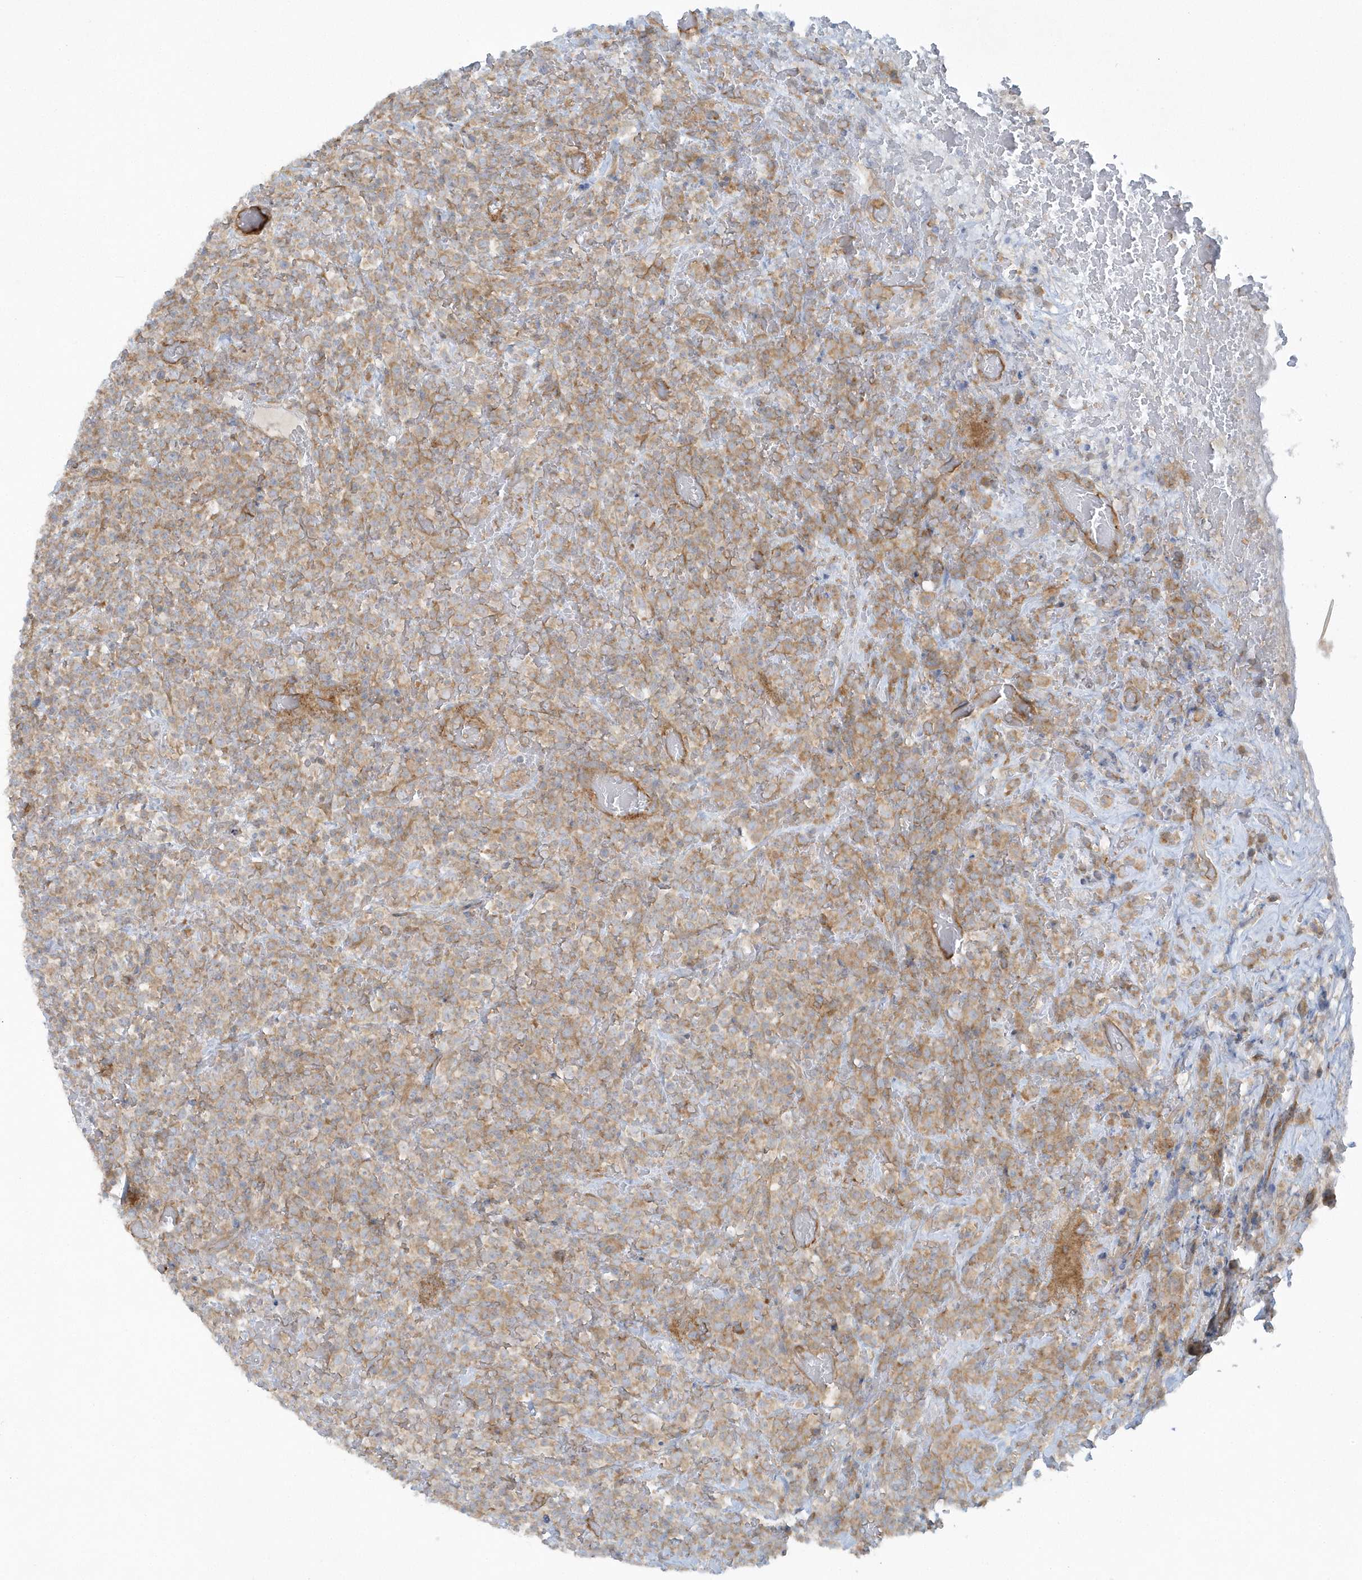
{"staining": {"intensity": "weak", "quantity": ">75%", "location": "cytoplasmic/membranous"}, "tissue": "lymphoma", "cell_type": "Tumor cells", "image_type": "cancer", "snomed": [{"axis": "morphology", "description": "Malignant lymphoma, non-Hodgkin's type, High grade"}, {"axis": "topography", "description": "Colon"}], "caption": "Immunohistochemical staining of human high-grade malignant lymphoma, non-Hodgkin's type shows low levels of weak cytoplasmic/membranous protein positivity in about >75% of tumor cells.", "gene": "CNOT10", "patient": {"sex": "female", "age": 53}}